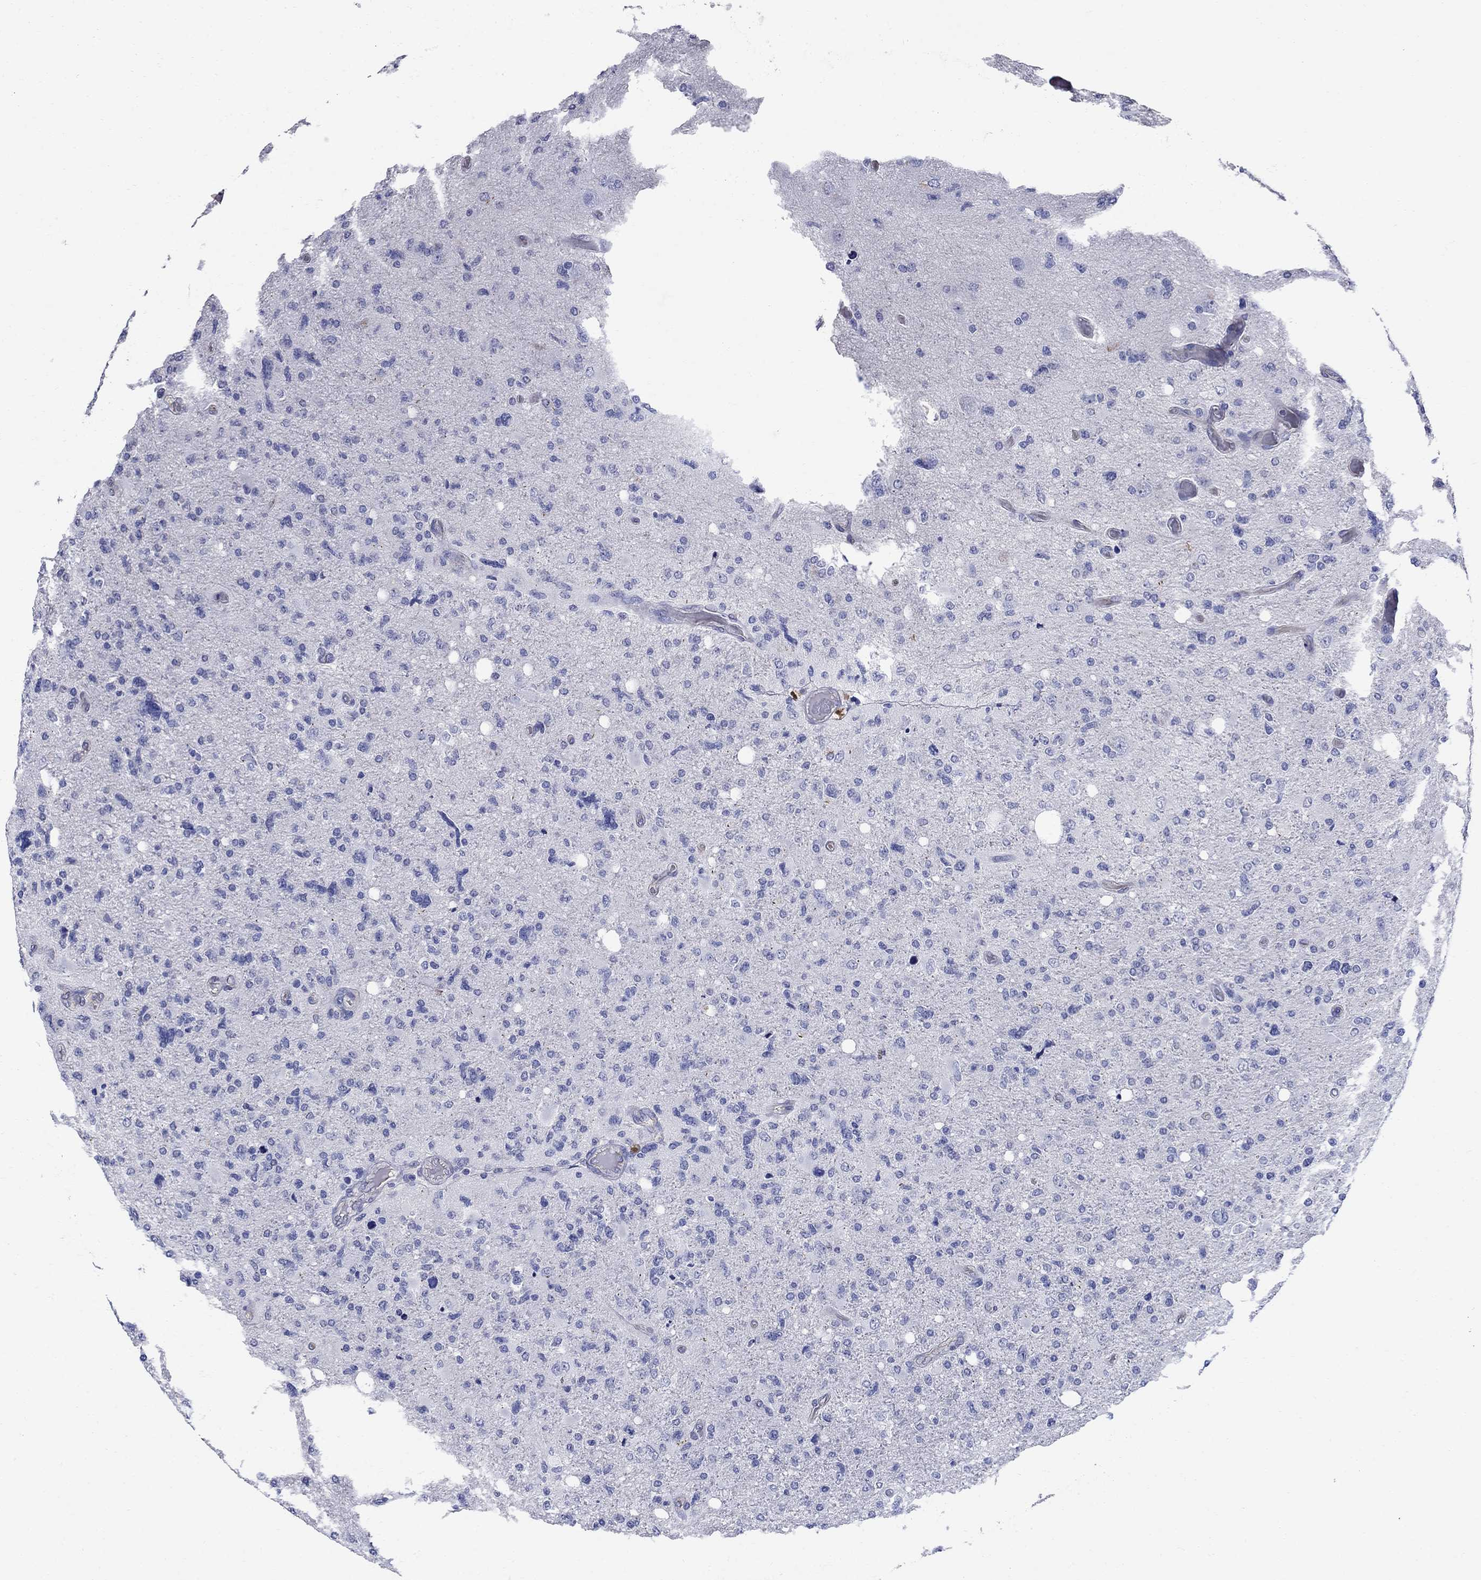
{"staining": {"intensity": "negative", "quantity": "none", "location": "none"}, "tissue": "glioma", "cell_type": "Tumor cells", "image_type": "cancer", "snomed": [{"axis": "morphology", "description": "Glioma, malignant, High grade"}, {"axis": "topography", "description": "Cerebral cortex"}], "caption": "Photomicrograph shows no protein expression in tumor cells of glioma tissue.", "gene": "SMCP", "patient": {"sex": "male", "age": 70}}